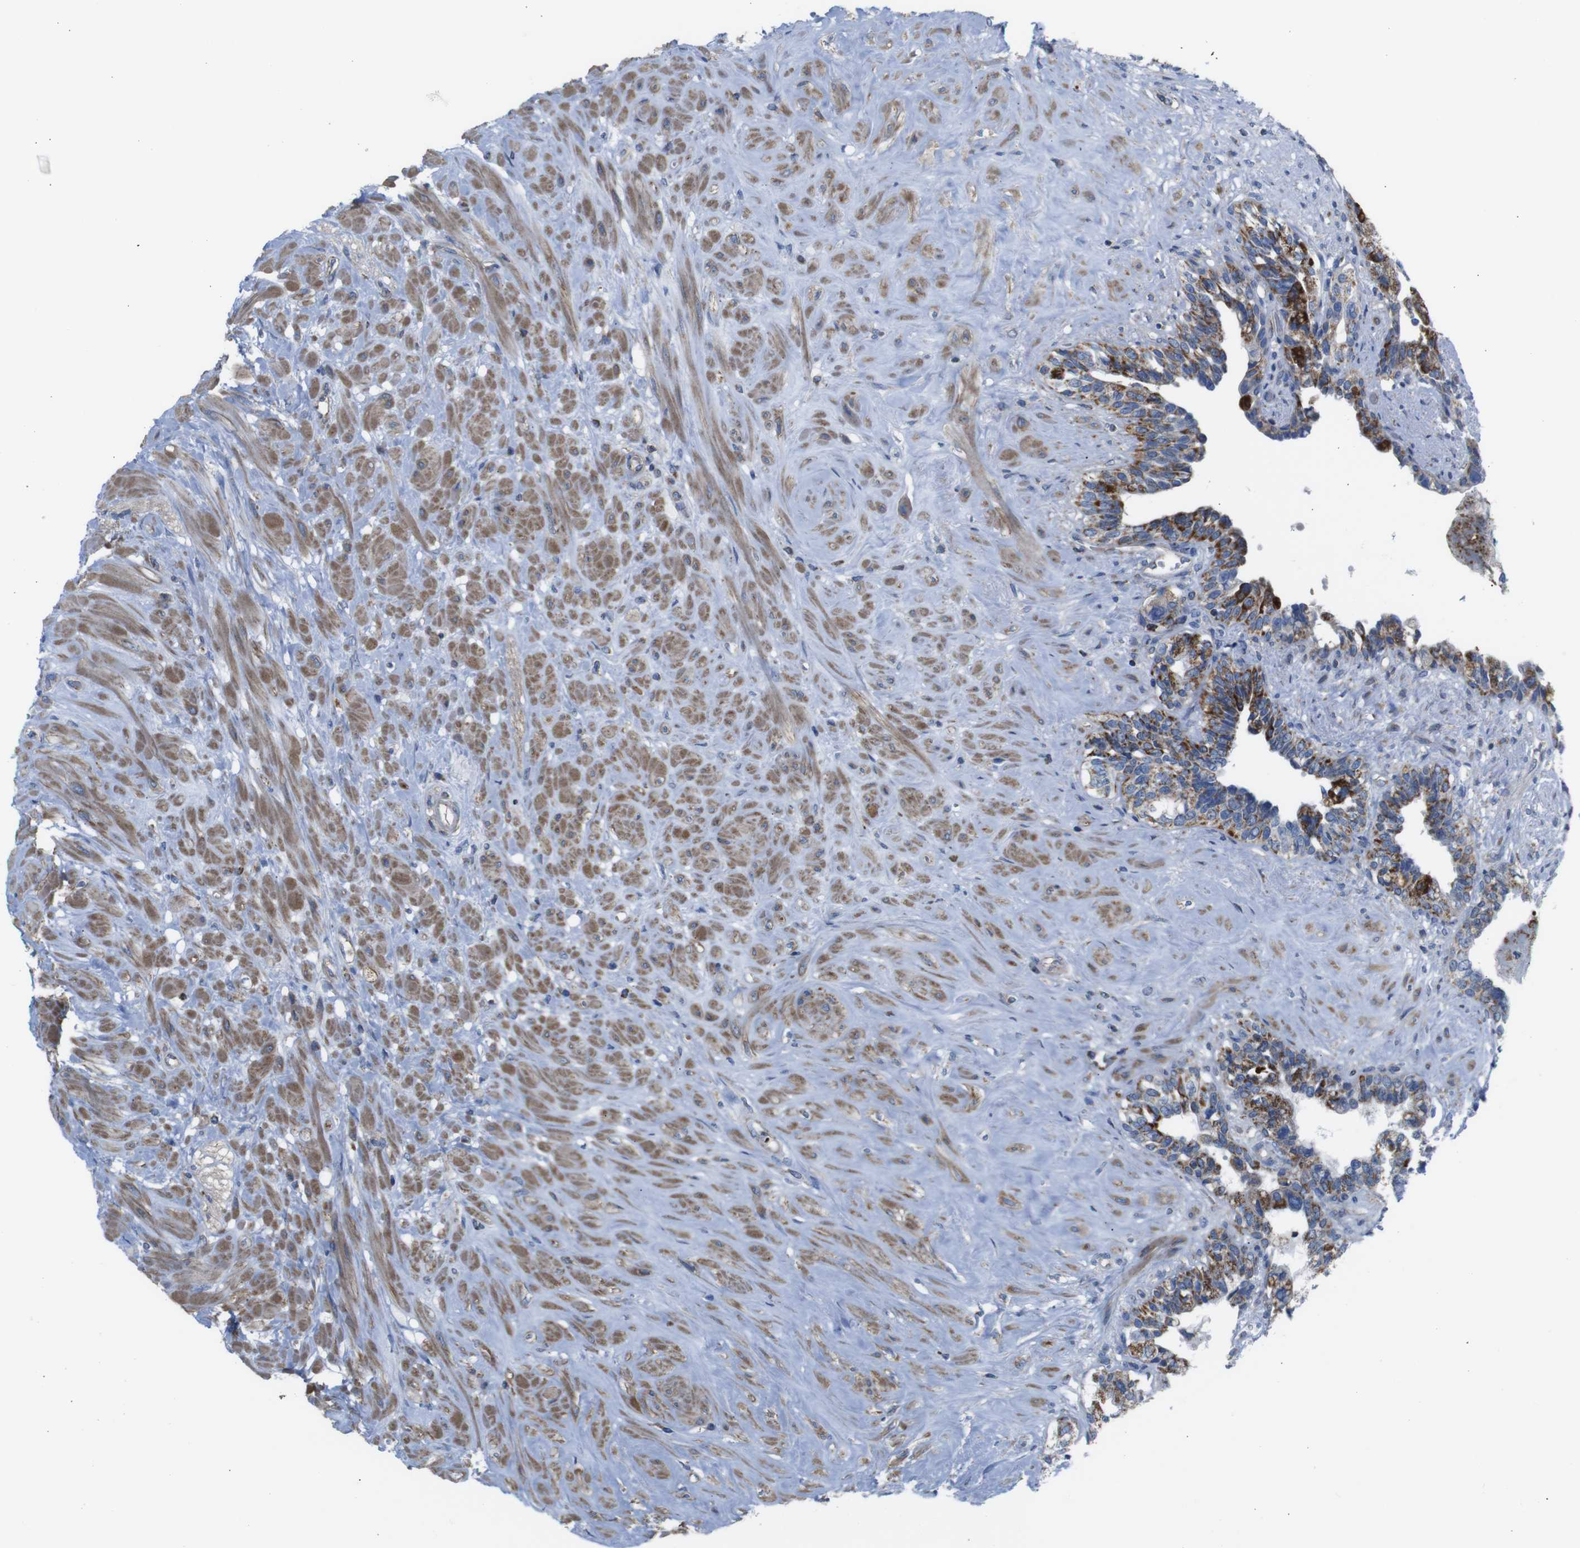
{"staining": {"intensity": "strong", "quantity": "25%-75%", "location": "cytoplasmic/membranous"}, "tissue": "seminal vesicle", "cell_type": "Glandular cells", "image_type": "normal", "snomed": [{"axis": "morphology", "description": "Normal tissue, NOS"}, {"axis": "topography", "description": "Seminal veicle"}], "caption": "Unremarkable seminal vesicle was stained to show a protein in brown. There is high levels of strong cytoplasmic/membranous positivity in approximately 25%-75% of glandular cells. (IHC, brightfield microscopy, high magnification).", "gene": "PDCD1LG2", "patient": {"sex": "male", "age": 63}}